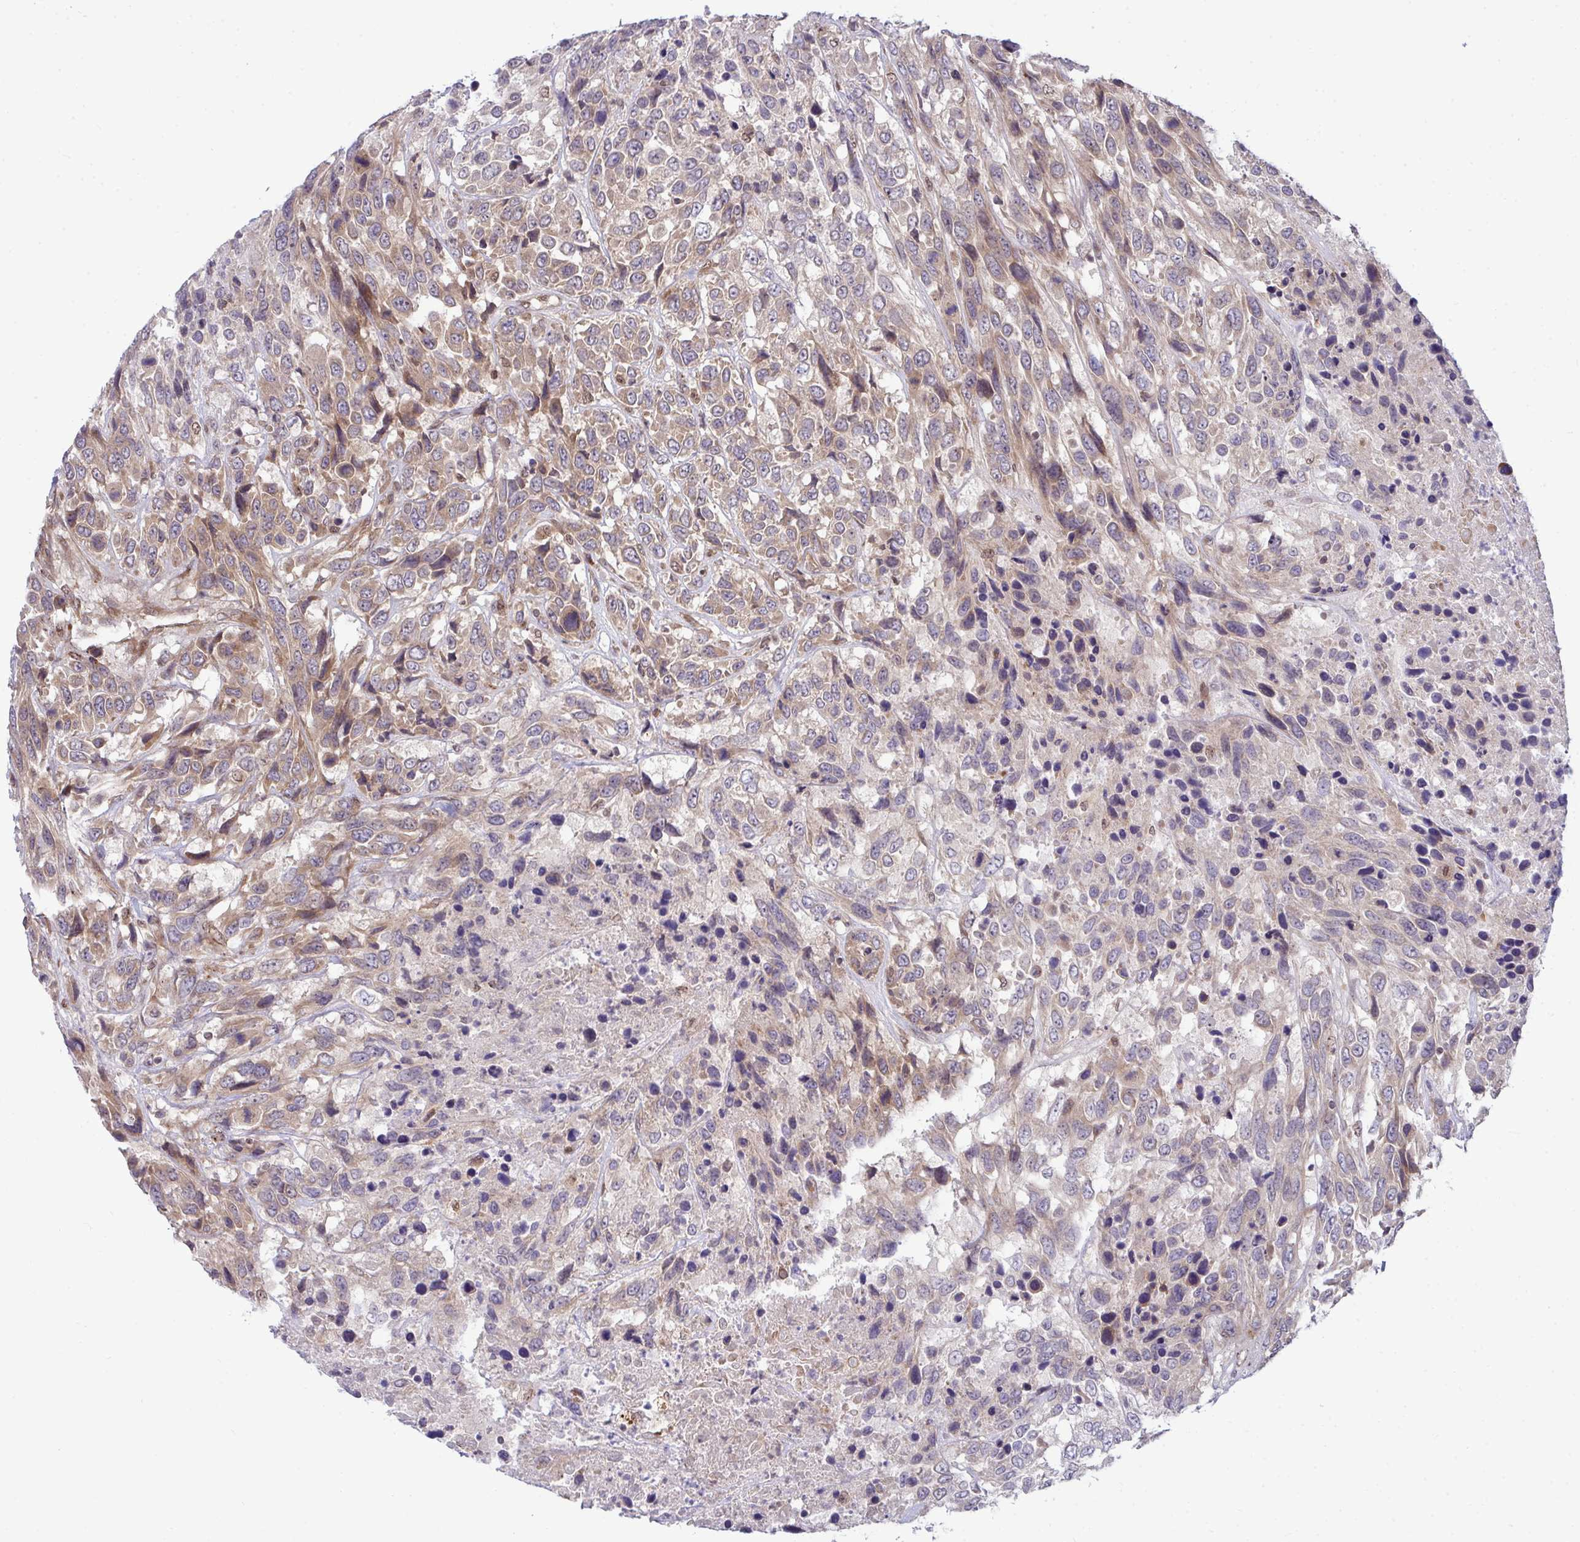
{"staining": {"intensity": "weak", "quantity": "25%-75%", "location": "cytoplasmic/membranous"}, "tissue": "urothelial cancer", "cell_type": "Tumor cells", "image_type": "cancer", "snomed": [{"axis": "morphology", "description": "Urothelial carcinoma, High grade"}, {"axis": "topography", "description": "Urinary bladder"}], "caption": "Immunohistochemical staining of human urothelial carcinoma (high-grade) shows weak cytoplasmic/membranous protein staining in approximately 25%-75% of tumor cells.", "gene": "TRIM44", "patient": {"sex": "female", "age": 70}}